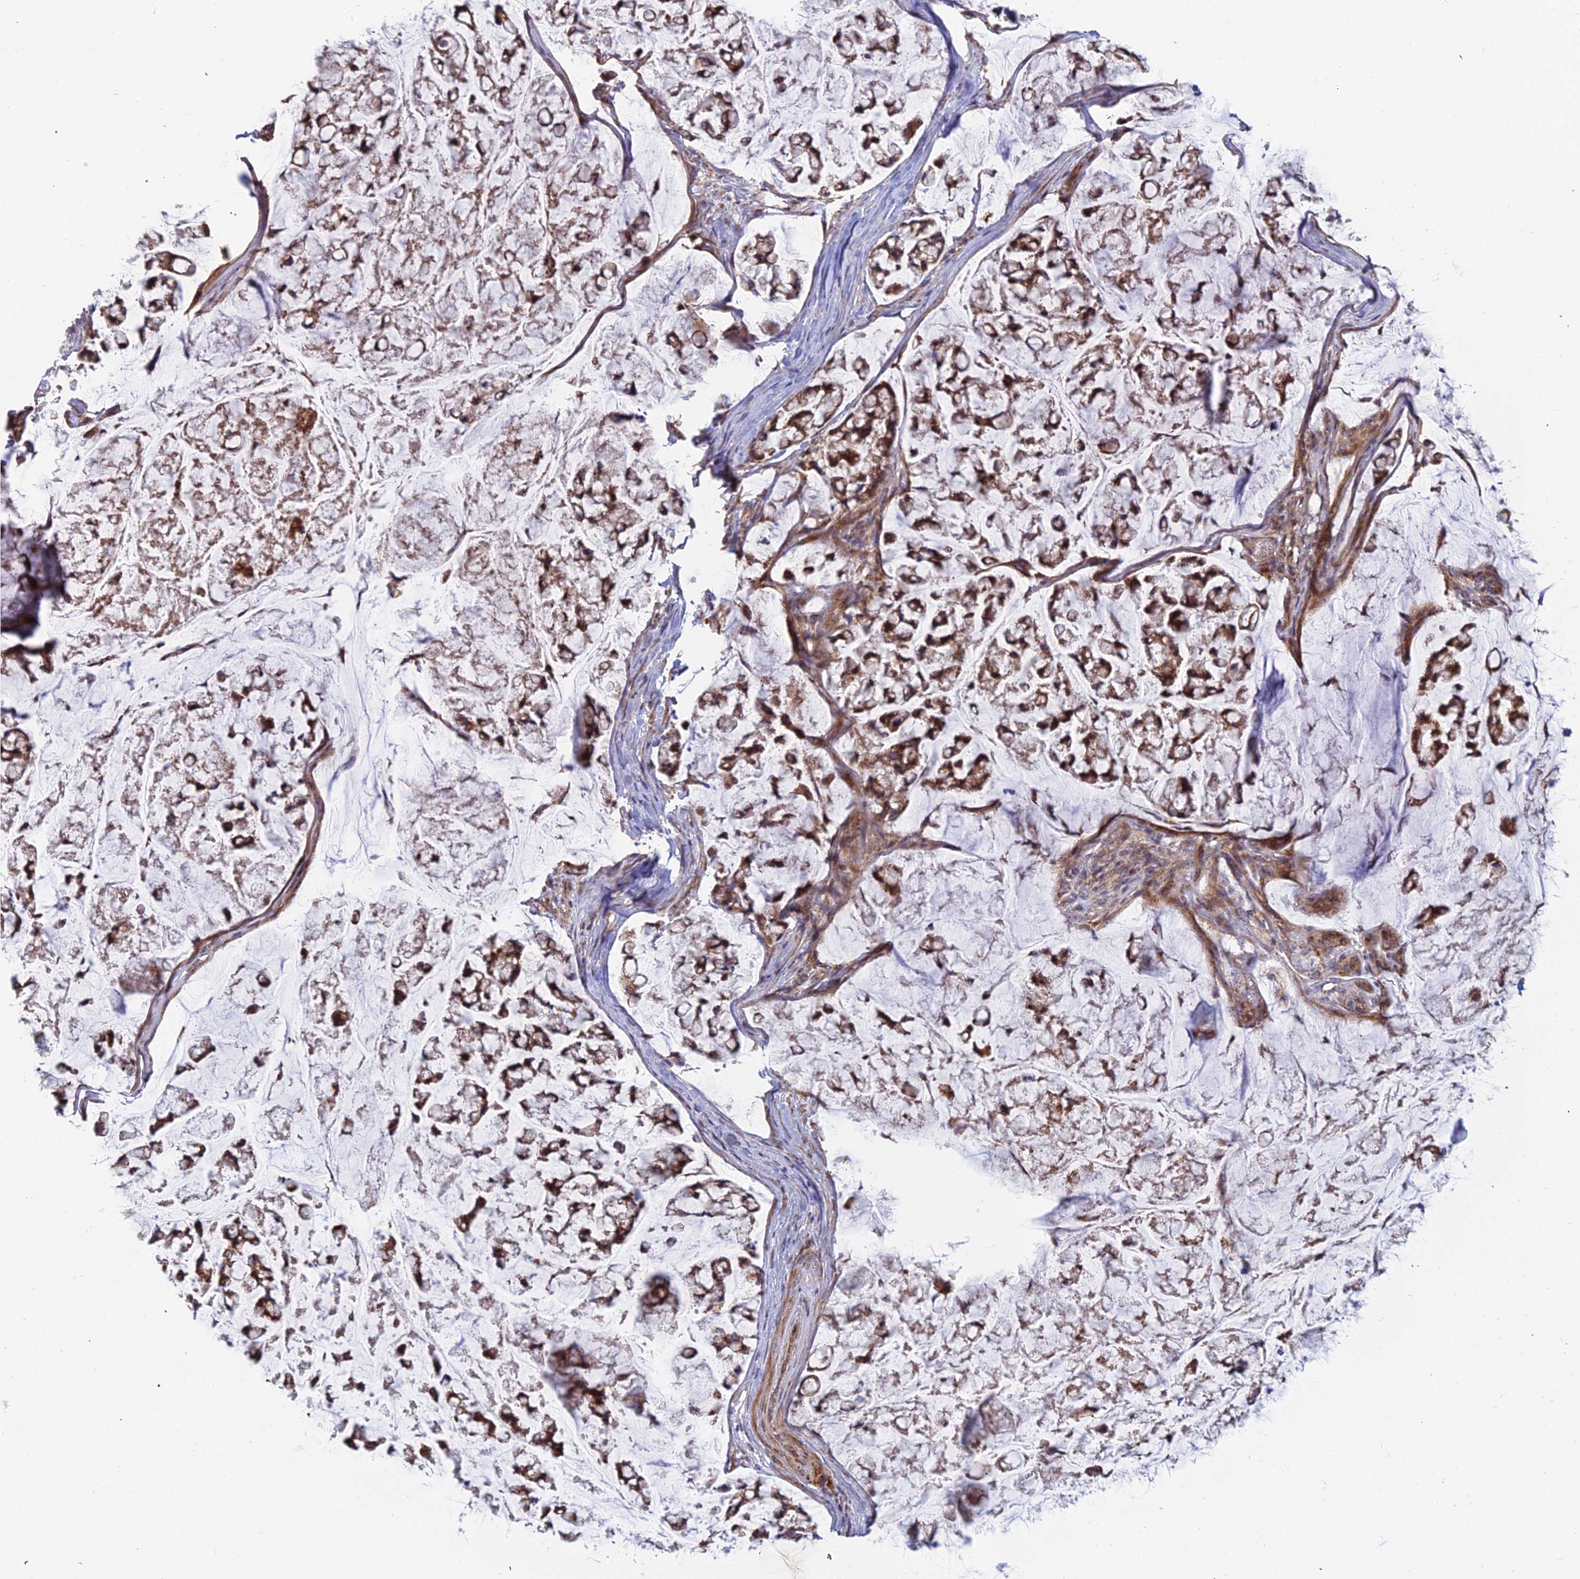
{"staining": {"intensity": "moderate", "quantity": ">75%", "location": "cytoplasmic/membranous"}, "tissue": "stomach cancer", "cell_type": "Tumor cells", "image_type": "cancer", "snomed": [{"axis": "morphology", "description": "Adenocarcinoma, NOS"}, {"axis": "topography", "description": "Stomach, lower"}], "caption": "High-magnification brightfield microscopy of stomach cancer (adenocarcinoma) stained with DAB (3,3'-diaminobenzidine) (brown) and counterstained with hematoxylin (blue). tumor cells exhibit moderate cytoplasmic/membranous staining is appreciated in about>75% of cells. The protein is stained brown, and the nuclei are stained in blue (DAB (3,3'-diaminobenzidine) IHC with brightfield microscopy, high magnification).", "gene": "SLC35F4", "patient": {"sex": "male", "age": 67}}